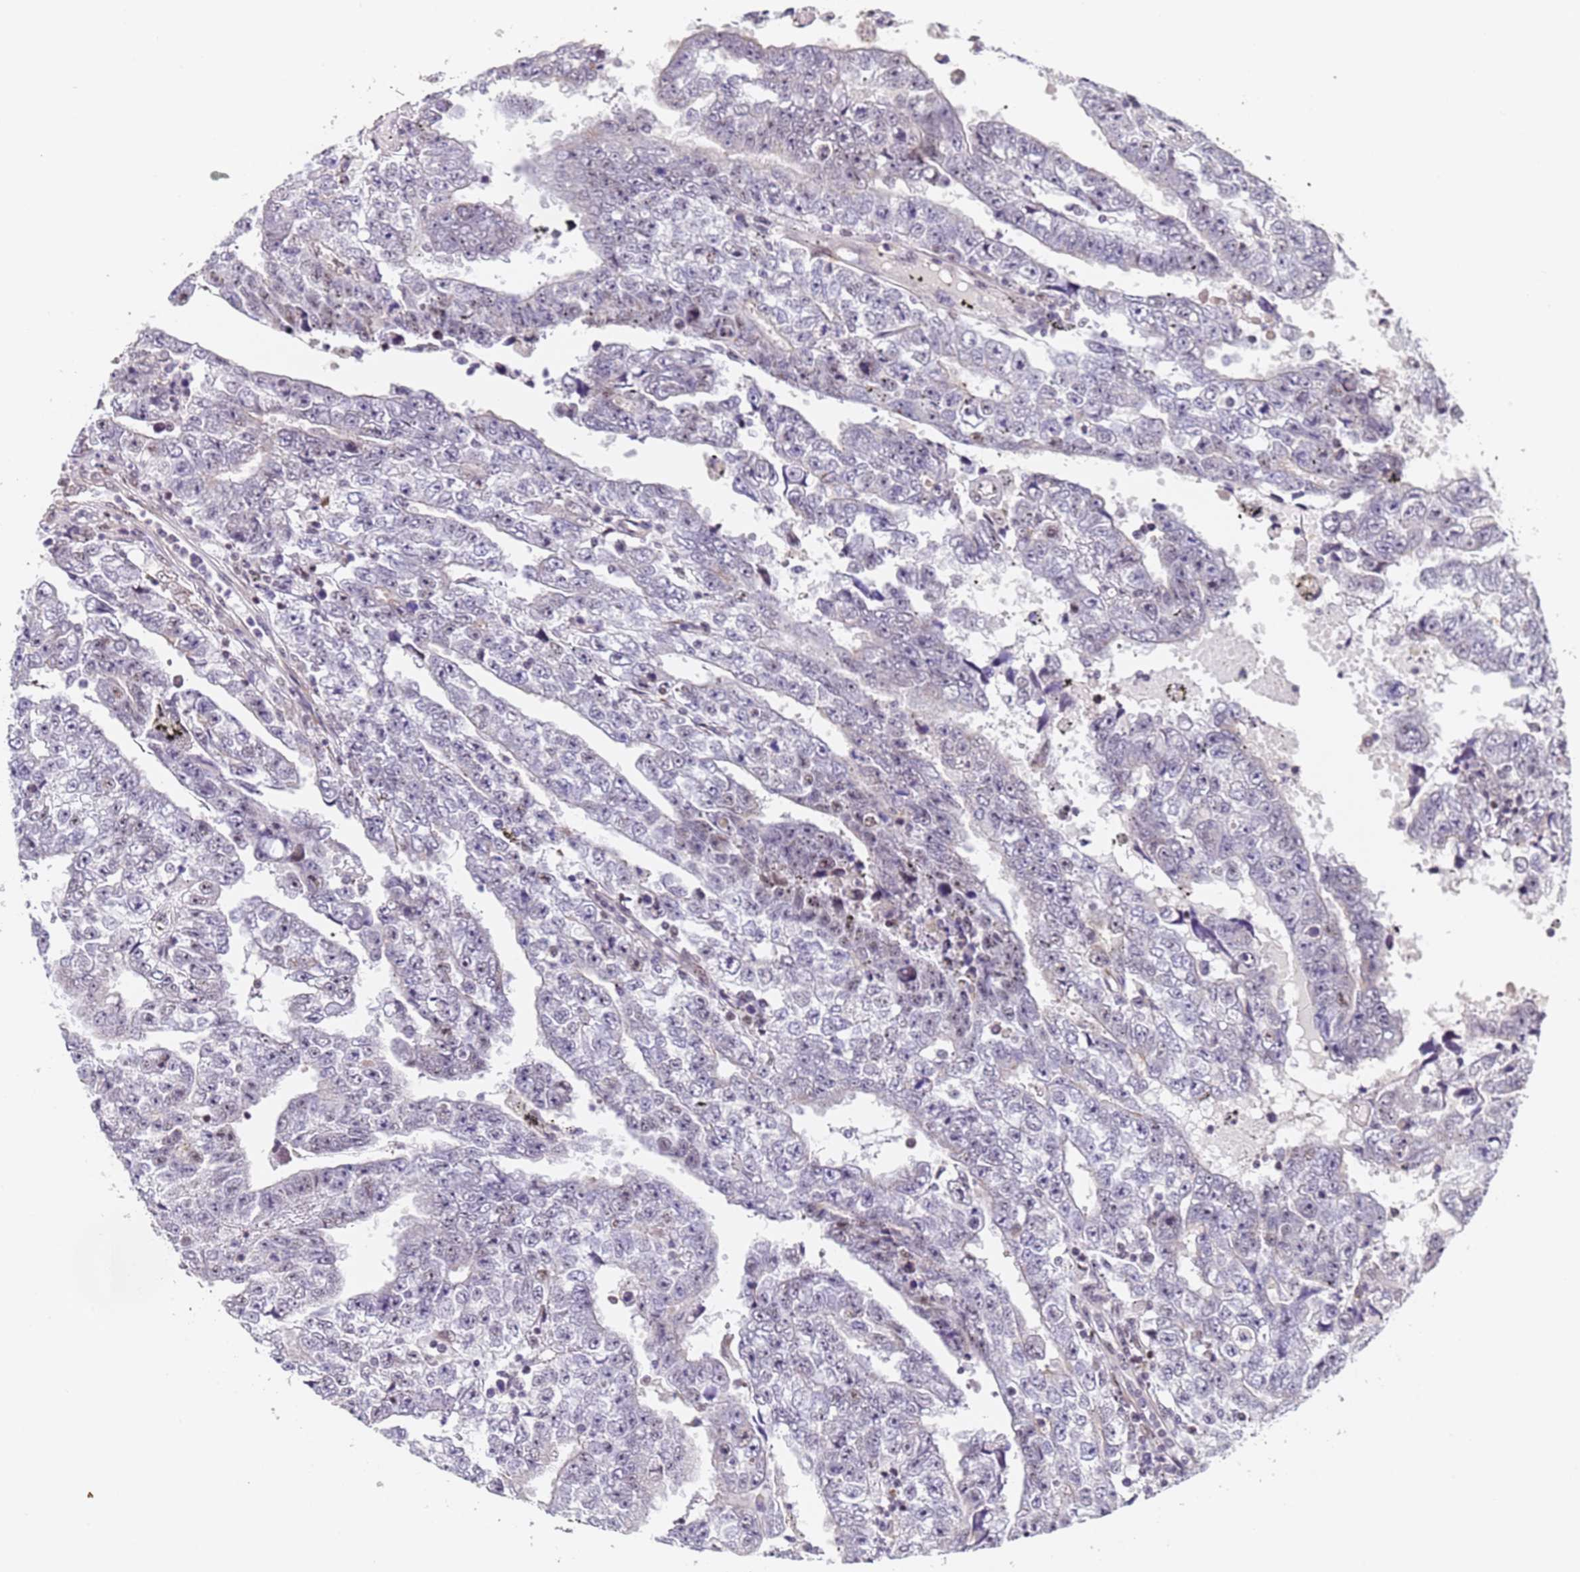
{"staining": {"intensity": "negative", "quantity": "none", "location": "none"}, "tissue": "testis cancer", "cell_type": "Tumor cells", "image_type": "cancer", "snomed": [{"axis": "morphology", "description": "Carcinoma, Embryonal, NOS"}, {"axis": "topography", "description": "Testis"}], "caption": "This image is of testis cancer (embryonal carcinoma) stained with immunohistochemistry (IHC) to label a protein in brown with the nuclei are counter-stained blue. There is no staining in tumor cells.", "gene": "FNBP4", "patient": {"sex": "male", "age": 25}}